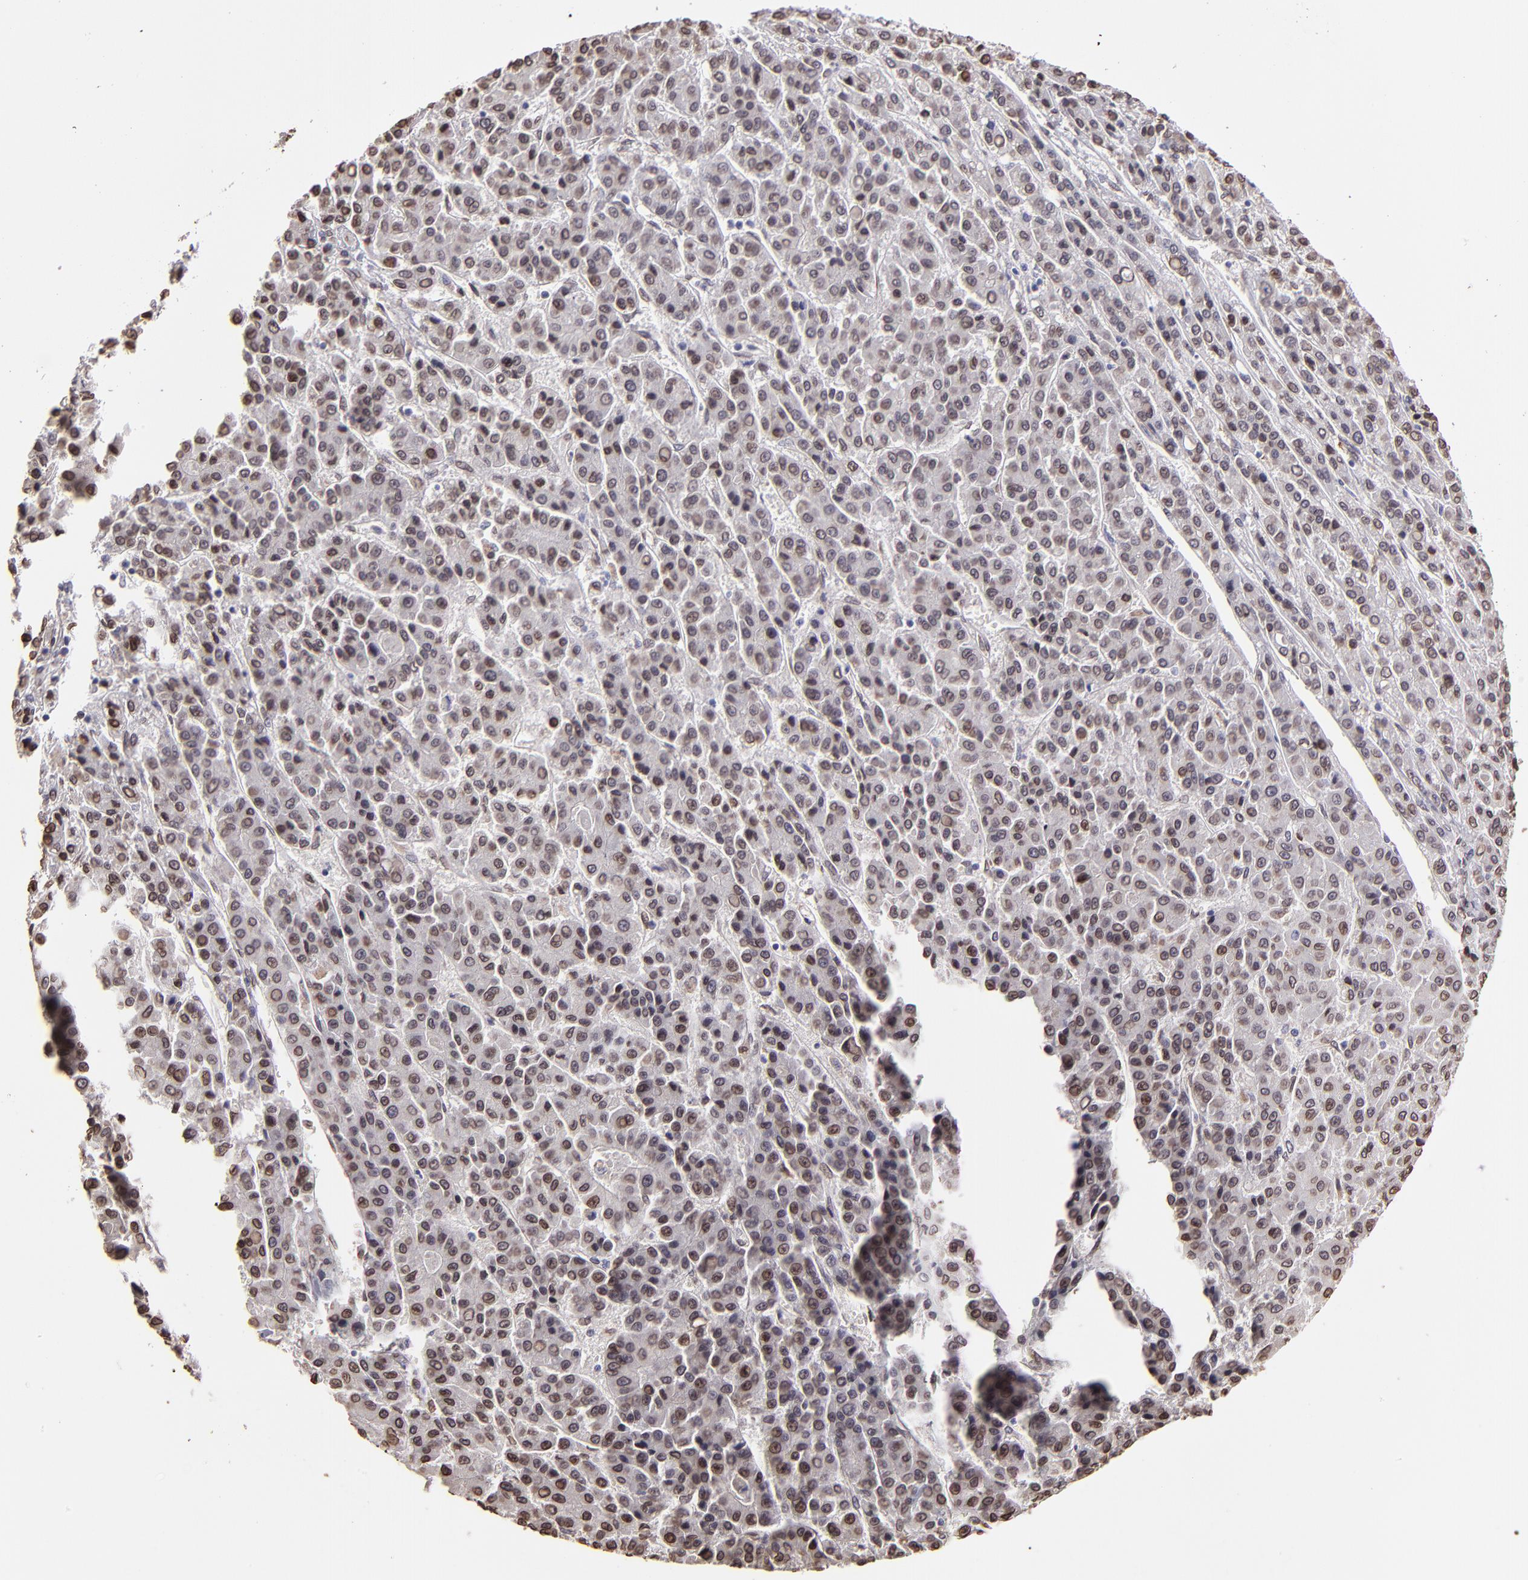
{"staining": {"intensity": "strong", "quantity": ">75%", "location": "cytoplasmic/membranous,nuclear"}, "tissue": "liver cancer", "cell_type": "Tumor cells", "image_type": "cancer", "snomed": [{"axis": "morphology", "description": "Carcinoma, Hepatocellular, NOS"}, {"axis": "topography", "description": "Liver"}], "caption": "IHC histopathology image of liver hepatocellular carcinoma stained for a protein (brown), which exhibits high levels of strong cytoplasmic/membranous and nuclear expression in approximately >75% of tumor cells.", "gene": "PUM3", "patient": {"sex": "male", "age": 70}}